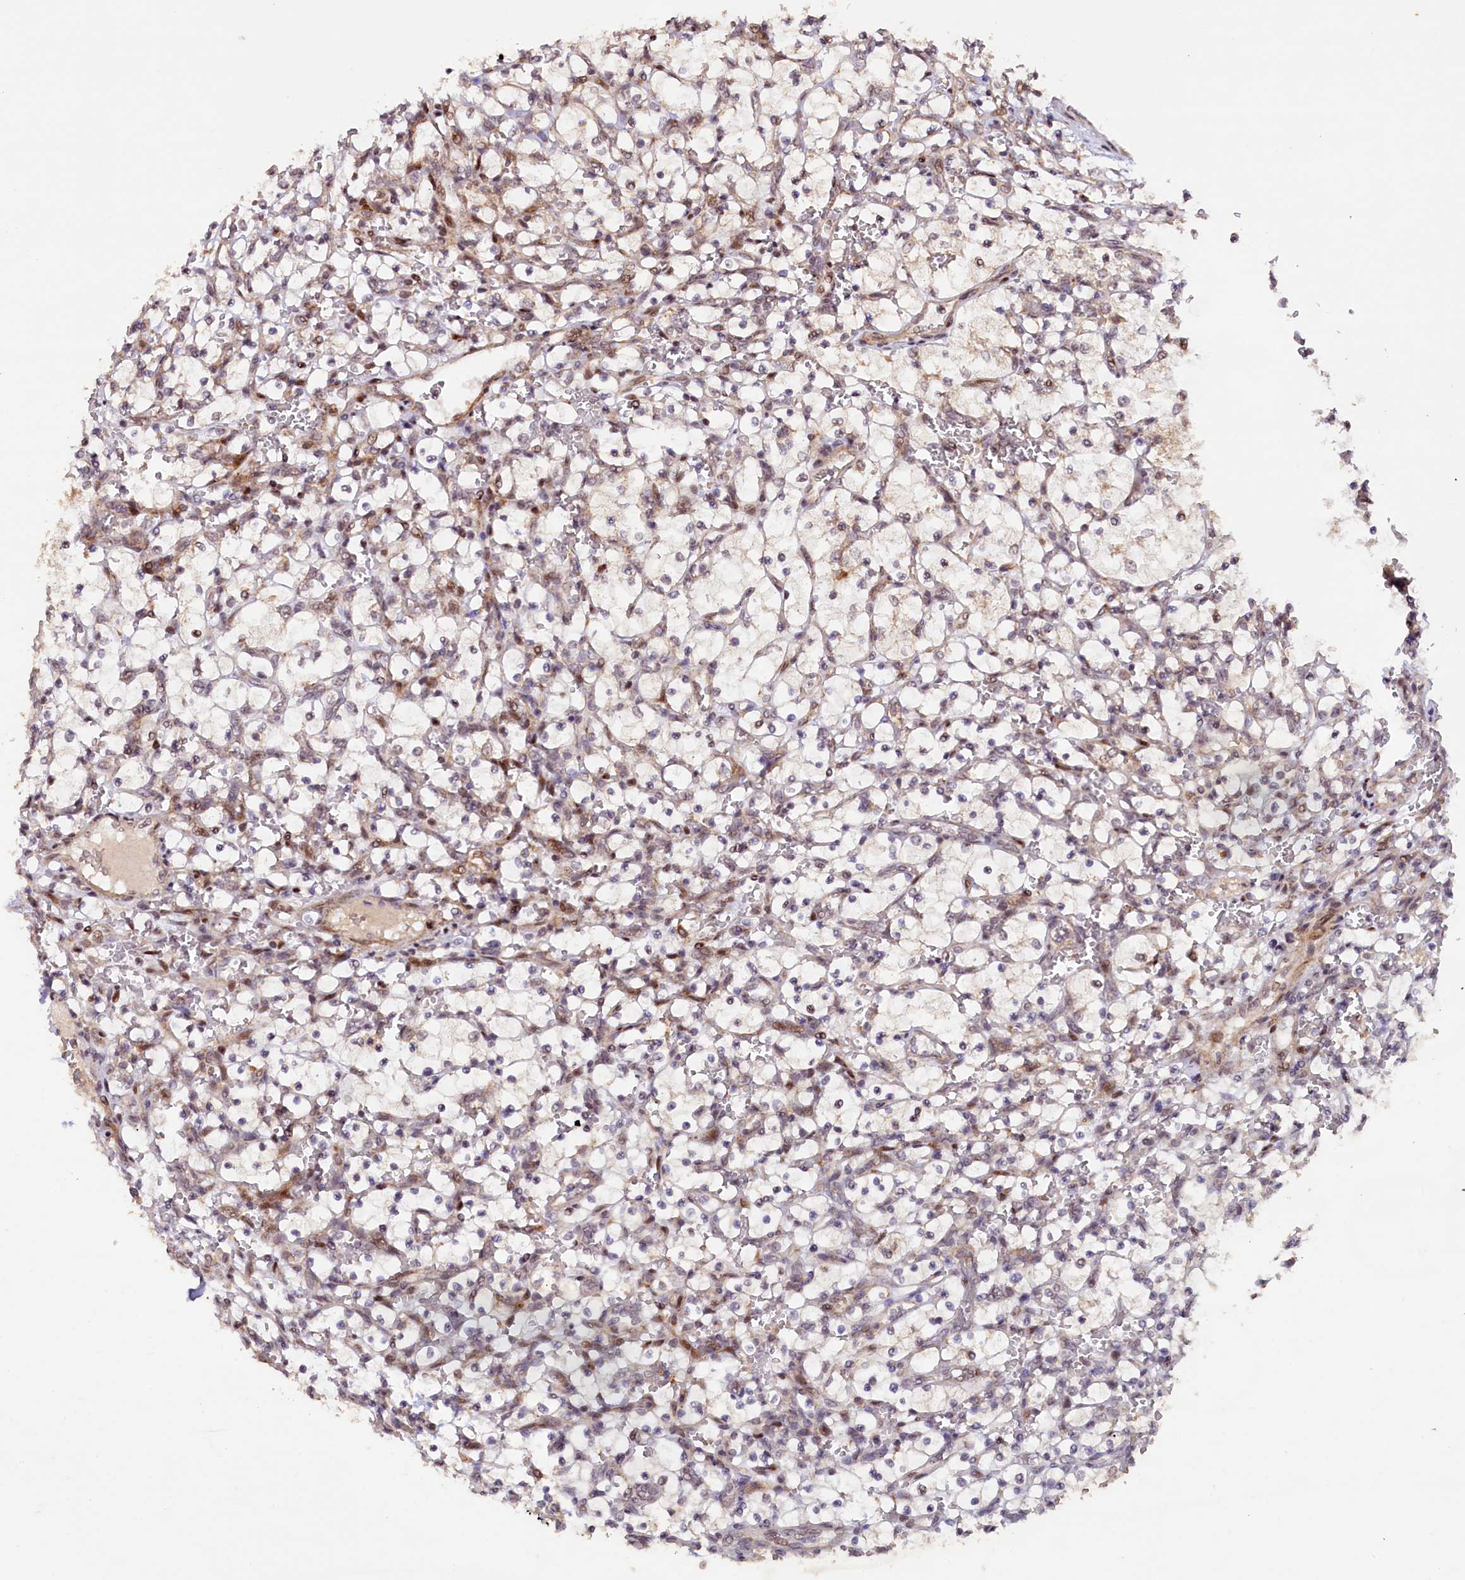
{"staining": {"intensity": "weak", "quantity": "<25%", "location": "nuclear"}, "tissue": "renal cancer", "cell_type": "Tumor cells", "image_type": "cancer", "snomed": [{"axis": "morphology", "description": "Adenocarcinoma, NOS"}, {"axis": "topography", "description": "Kidney"}], "caption": "Human renal cancer stained for a protein using IHC displays no expression in tumor cells.", "gene": "SHPRH", "patient": {"sex": "female", "age": 69}}